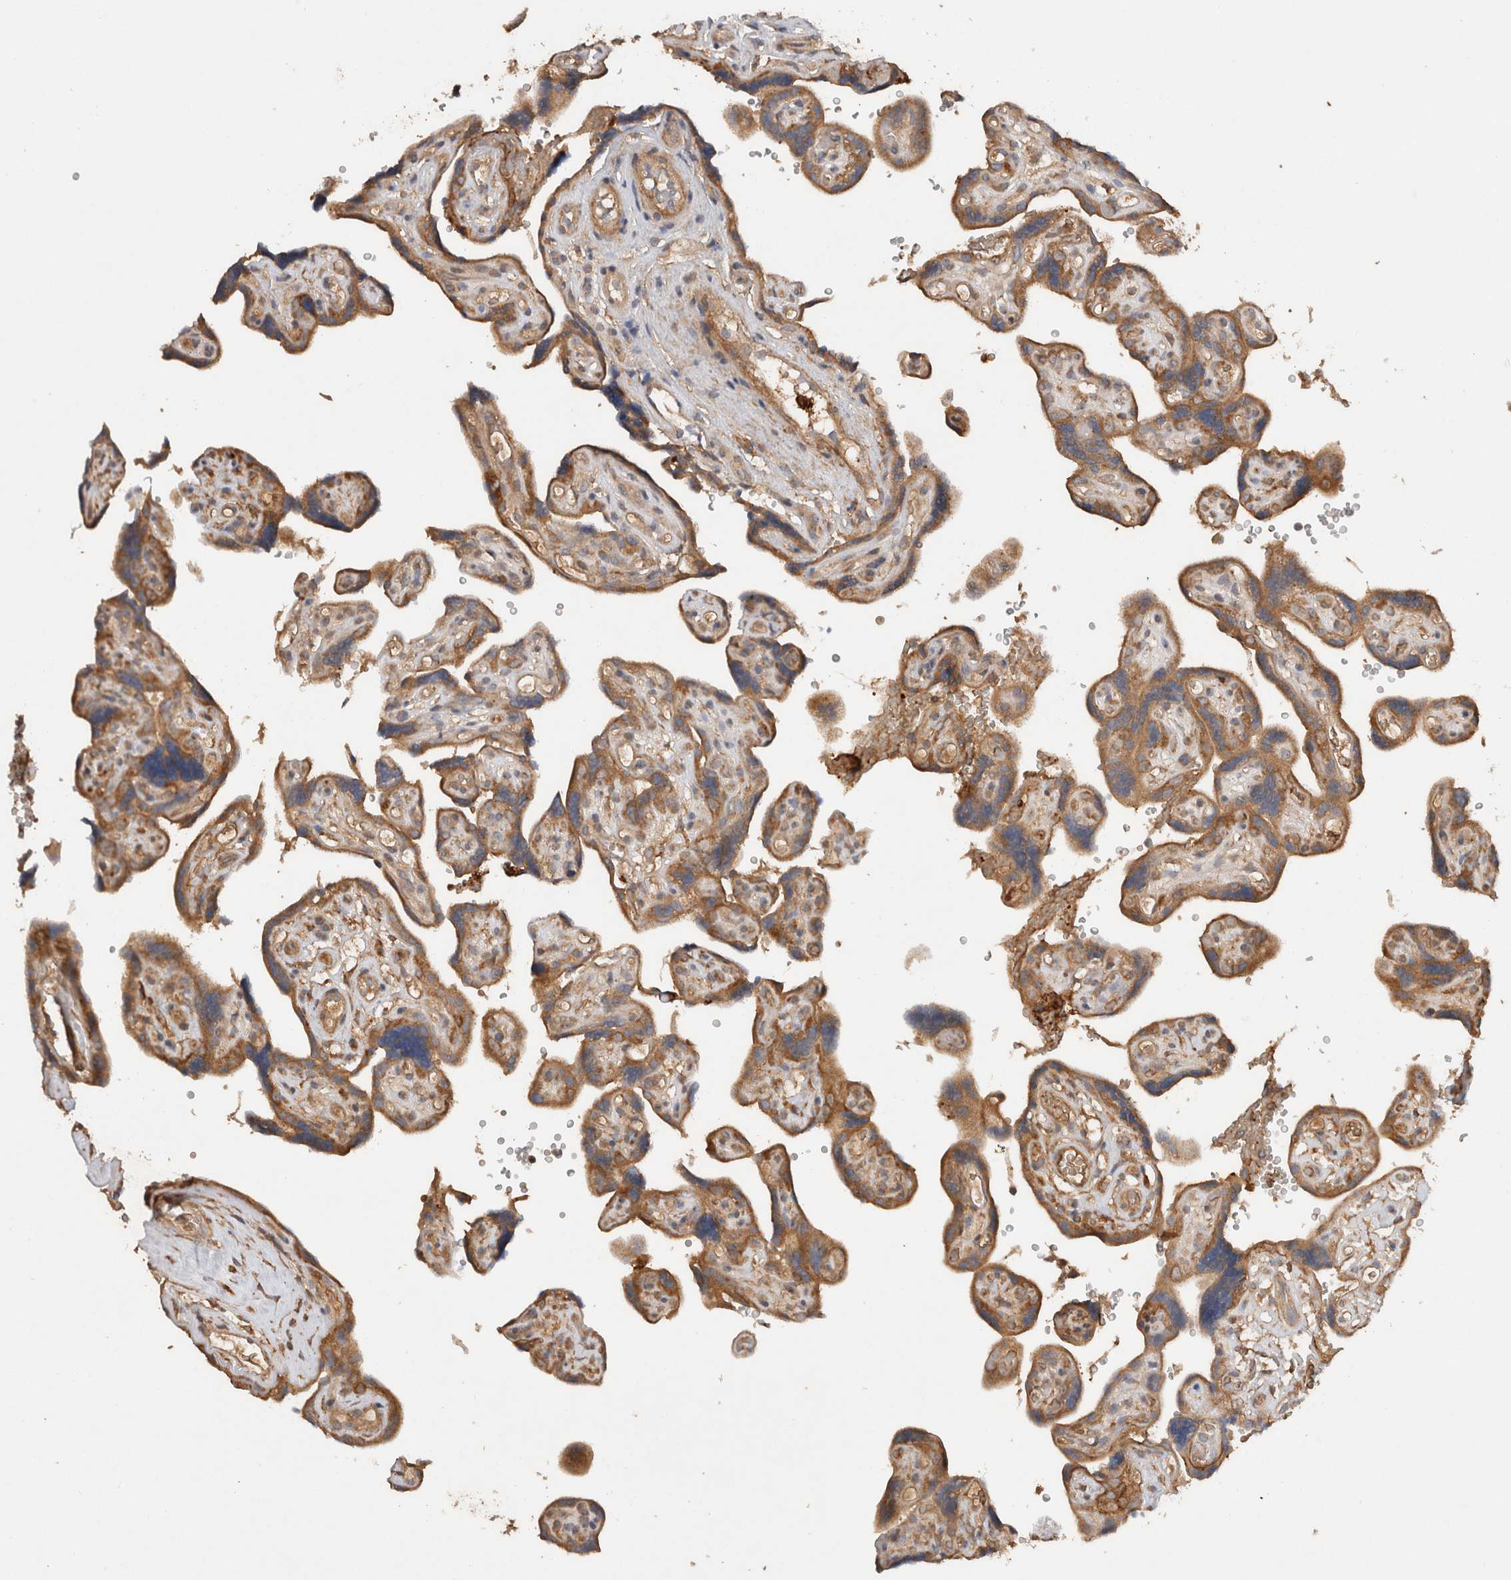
{"staining": {"intensity": "strong", "quantity": ">75%", "location": "cytoplasmic/membranous"}, "tissue": "placenta", "cell_type": "Decidual cells", "image_type": "normal", "snomed": [{"axis": "morphology", "description": "Normal tissue, NOS"}, {"axis": "topography", "description": "Placenta"}], "caption": "Immunohistochemistry photomicrograph of normal placenta: human placenta stained using IHC displays high levels of strong protein expression localized specifically in the cytoplasmic/membranous of decidual cells, appearing as a cytoplasmic/membranous brown color.", "gene": "C8orf44", "patient": {"sex": "female", "age": 30}}